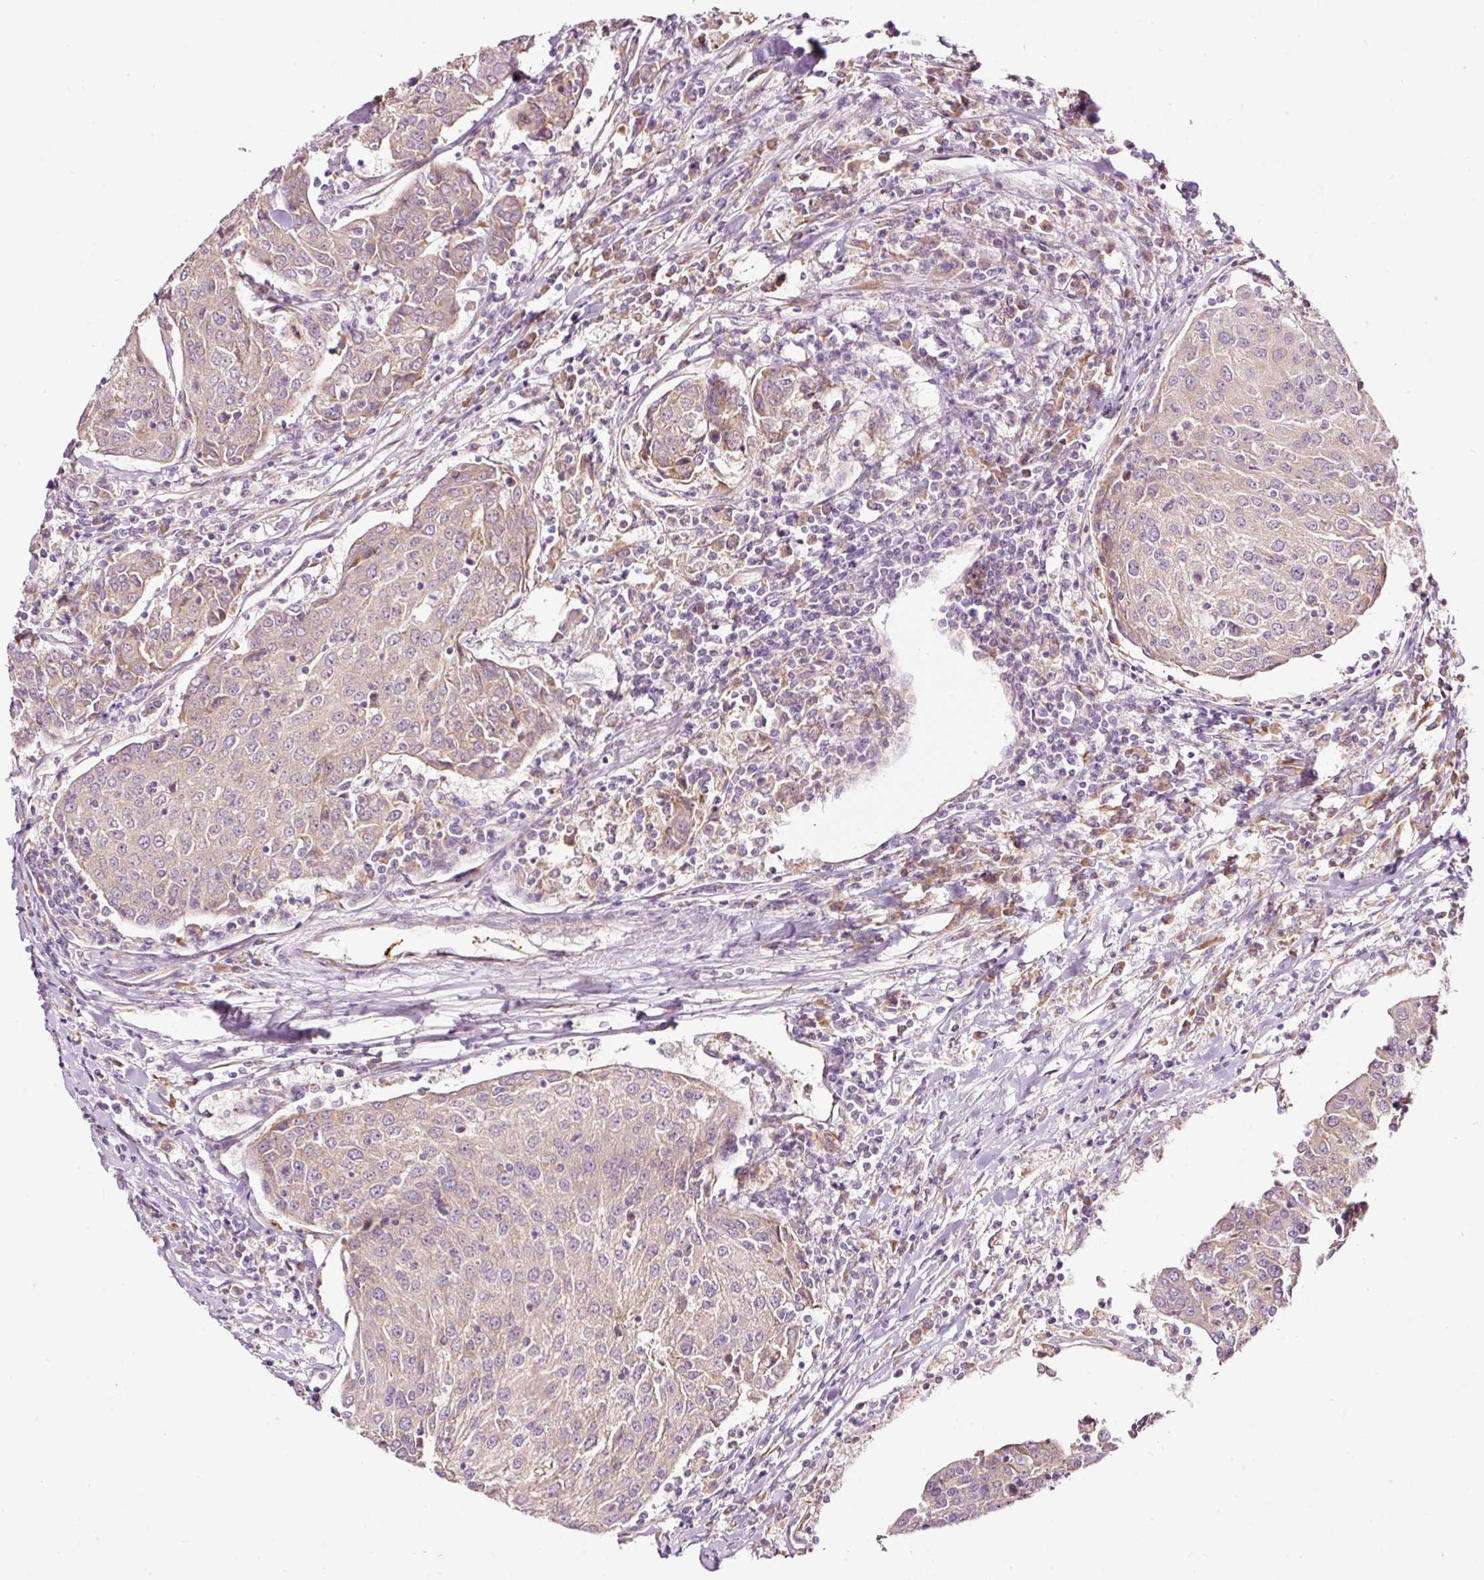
{"staining": {"intensity": "weak", "quantity": "<25%", "location": "cytoplasmic/membranous"}, "tissue": "urothelial cancer", "cell_type": "Tumor cells", "image_type": "cancer", "snomed": [{"axis": "morphology", "description": "Urothelial carcinoma, High grade"}, {"axis": "topography", "description": "Urinary bladder"}], "caption": "This is an IHC image of human high-grade urothelial carcinoma. There is no positivity in tumor cells.", "gene": "RSPO2", "patient": {"sex": "female", "age": 85}}